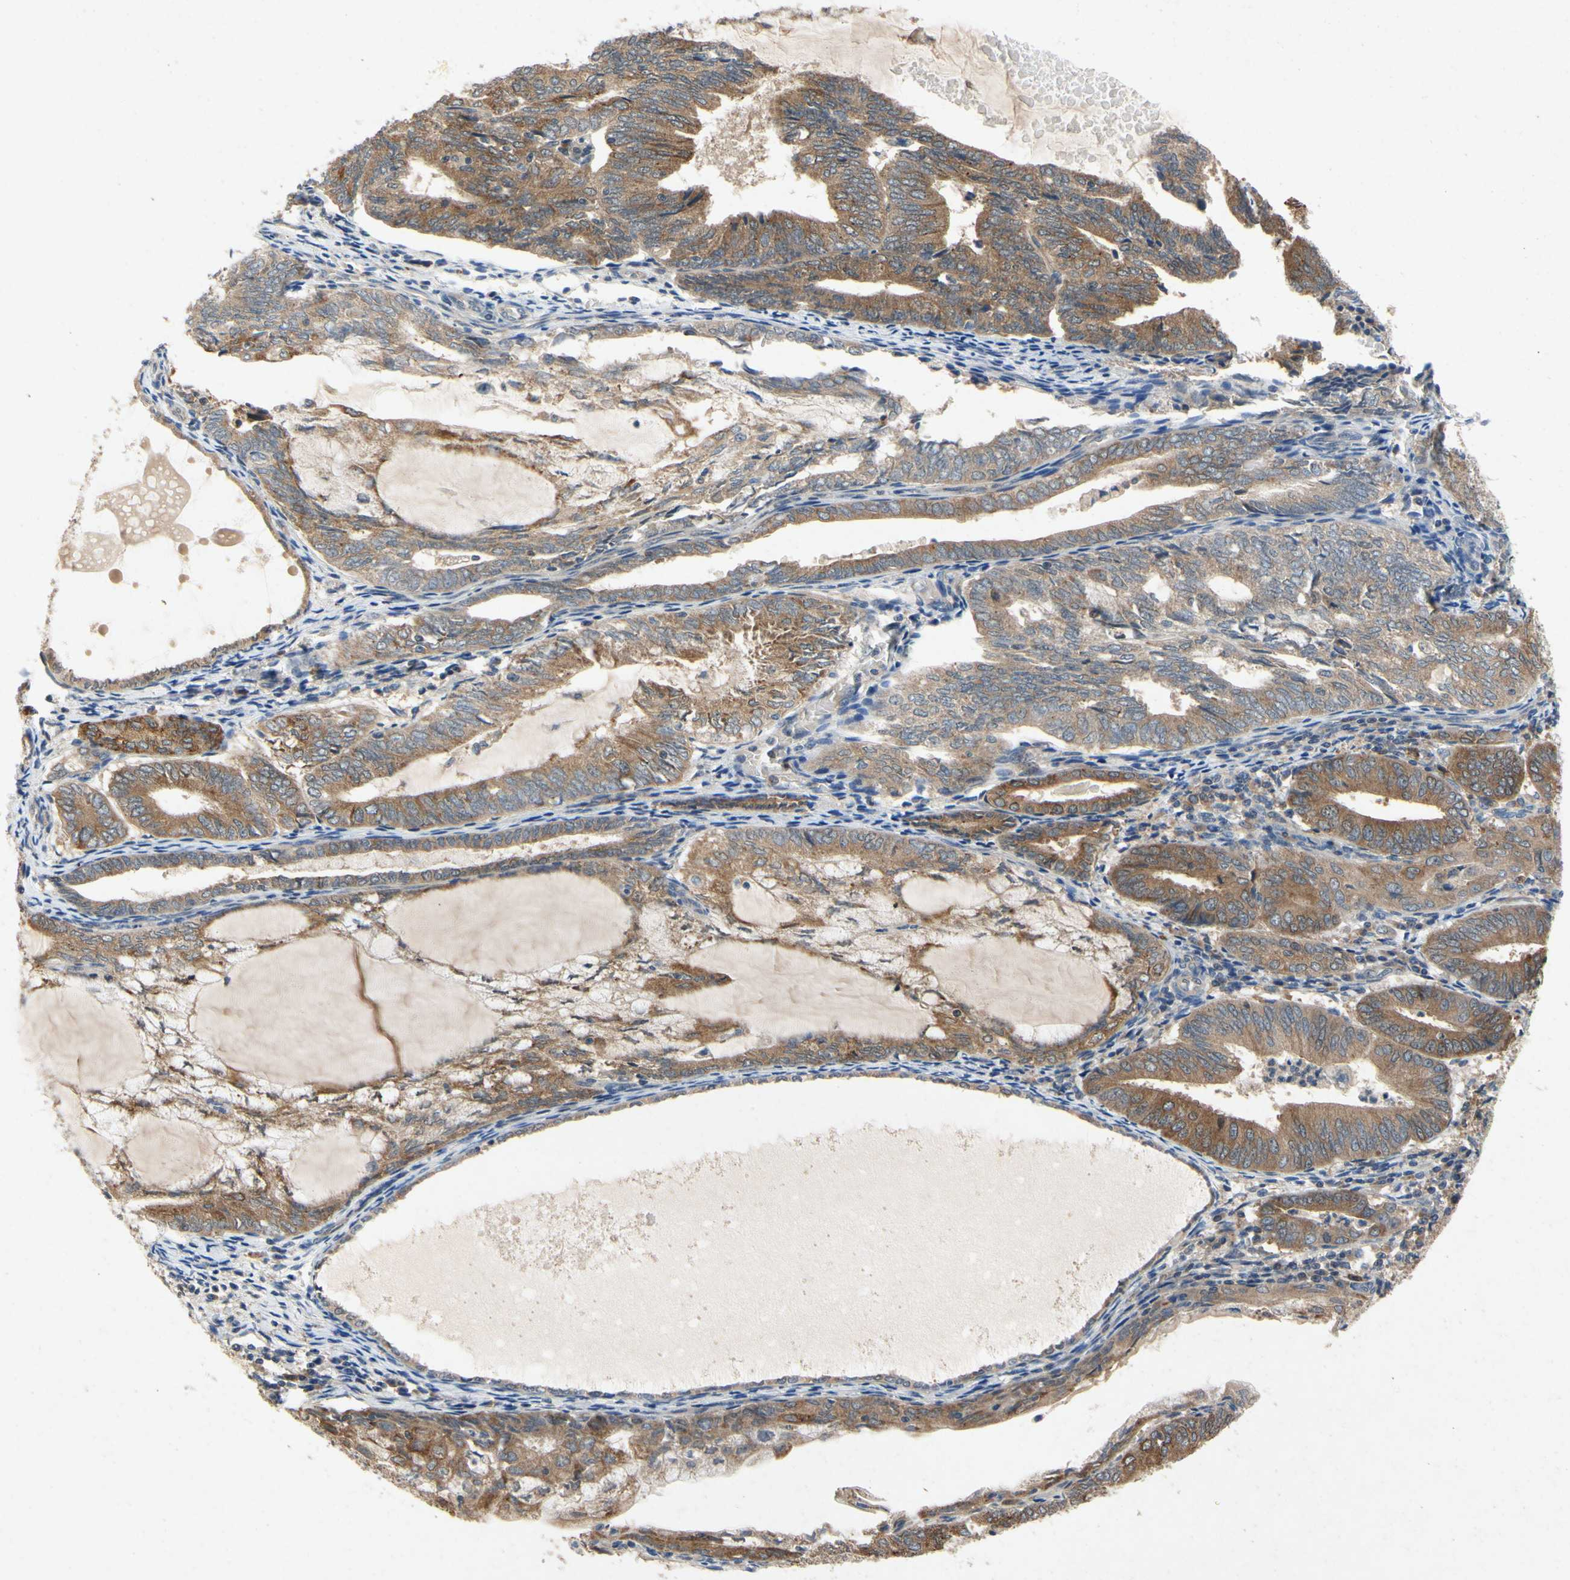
{"staining": {"intensity": "moderate", "quantity": ">75%", "location": "cytoplasmic/membranous"}, "tissue": "endometrial cancer", "cell_type": "Tumor cells", "image_type": "cancer", "snomed": [{"axis": "morphology", "description": "Adenocarcinoma, NOS"}, {"axis": "topography", "description": "Endometrium"}], "caption": "Immunohistochemical staining of human endometrial adenocarcinoma reveals moderate cytoplasmic/membranous protein positivity in about >75% of tumor cells.", "gene": "RPS6KA1", "patient": {"sex": "female", "age": 81}}